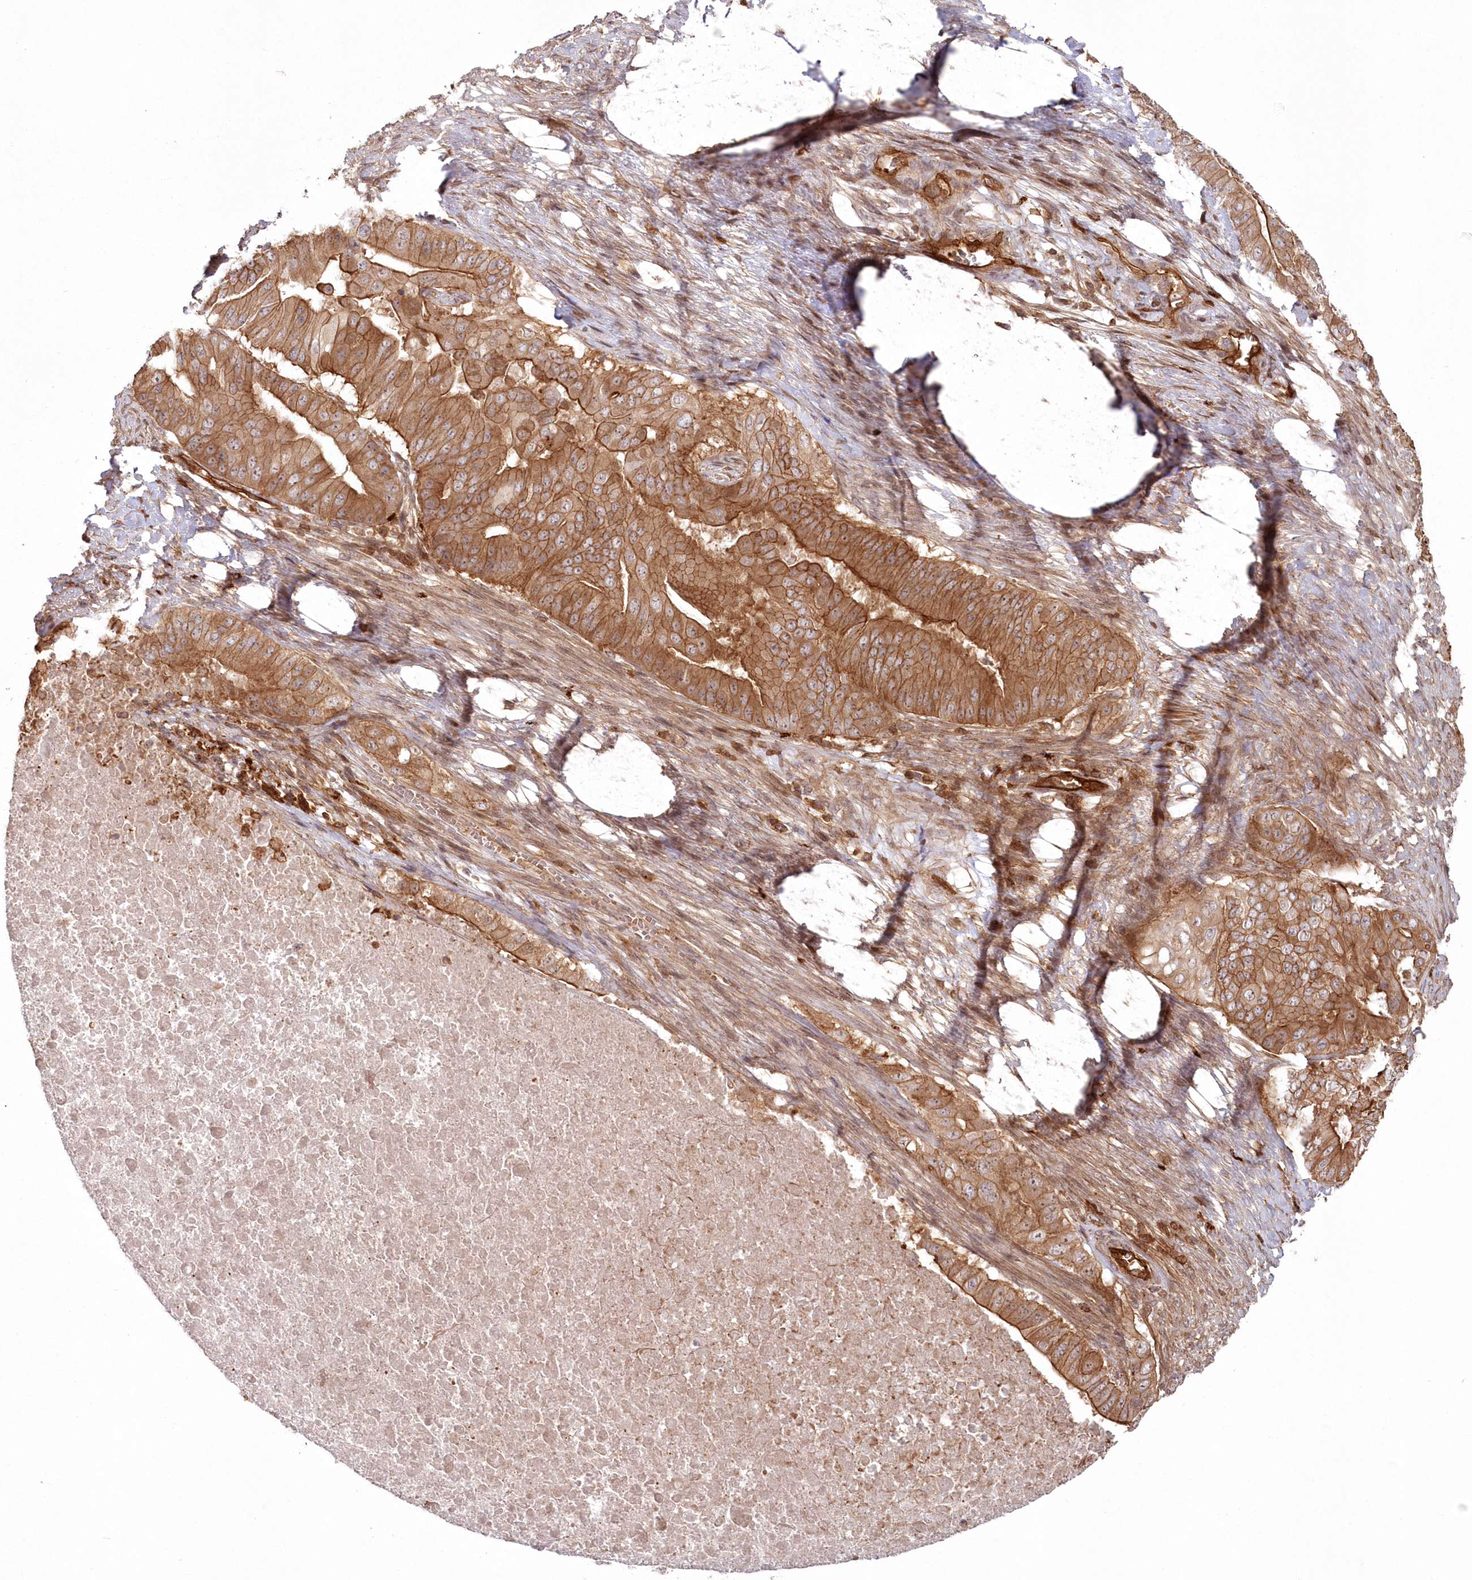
{"staining": {"intensity": "strong", "quantity": ">75%", "location": "cytoplasmic/membranous"}, "tissue": "pancreatic cancer", "cell_type": "Tumor cells", "image_type": "cancer", "snomed": [{"axis": "morphology", "description": "Adenocarcinoma, NOS"}, {"axis": "topography", "description": "Pancreas"}], "caption": "DAB (3,3'-diaminobenzidine) immunohistochemical staining of pancreatic cancer shows strong cytoplasmic/membranous protein staining in approximately >75% of tumor cells. The staining is performed using DAB (3,3'-diaminobenzidine) brown chromogen to label protein expression. The nuclei are counter-stained blue using hematoxylin.", "gene": "RGCC", "patient": {"sex": "female", "age": 77}}